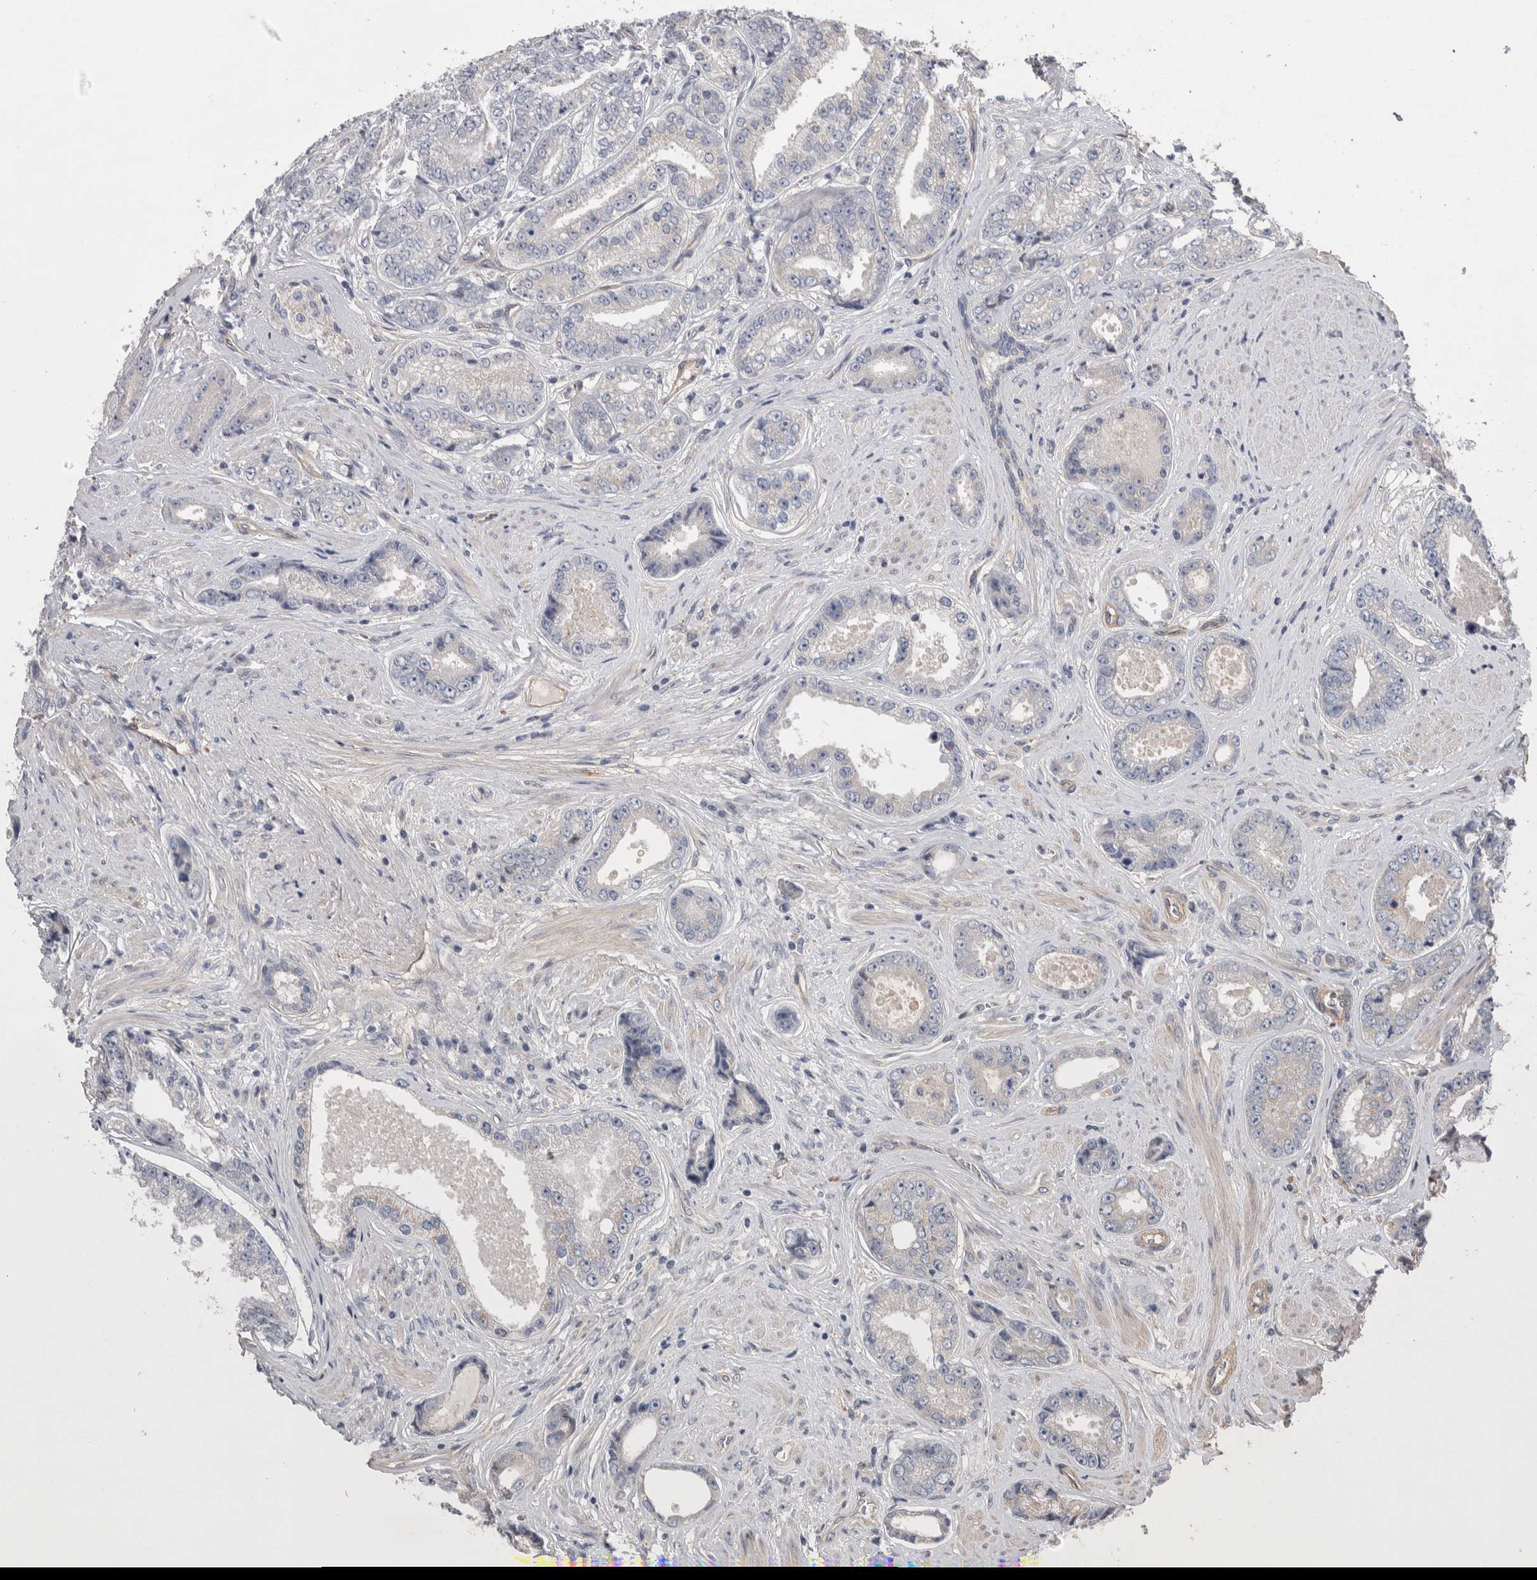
{"staining": {"intensity": "negative", "quantity": "none", "location": "none"}, "tissue": "prostate cancer", "cell_type": "Tumor cells", "image_type": "cancer", "snomed": [{"axis": "morphology", "description": "Adenocarcinoma, High grade"}, {"axis": "topography", "description": "Prostate"}], "caption": "Immunohistochemistry (IHC) image of neoplastic tissue: human prostate cancer stained with DAB demonstrates no significant protein positivity in tumor cells. (DAB immunohistochemistry (IHC) with hematoxylin counter stain).", "gene": "GCNA", "patient": {"sex": "male", "age": 61}}